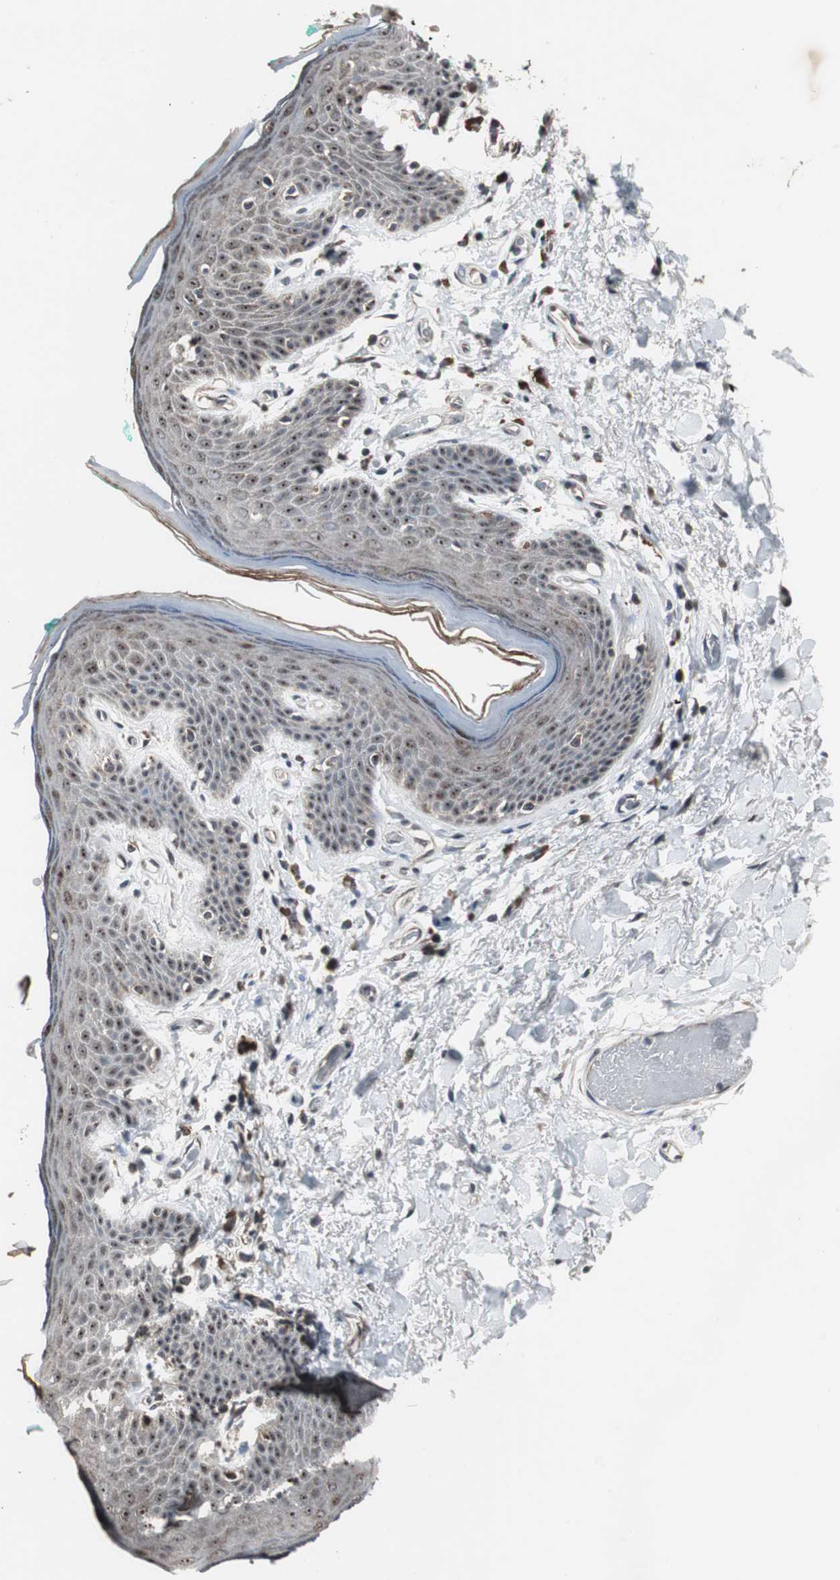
{"staining": {"intensity": "moderate", "quantity": "<25%", "location": "cytoplasmic/membranous"}, "tissue": "skin", "cell_type": "Epidermal cells", "image_type": "normal", "snomed": [{"axis": "morphology", "description": "Normal tissue, NOS"}, {"axis": "topography", "description": "Anal"}], "caption": "Skin stained for a protein (brown) demonstrates moderate cytoplasmic/membranous positive staining in approximately <25% of epidermal cells.", "gene": "MRPL40", "patient": {"sex": "male", "age": 74}}